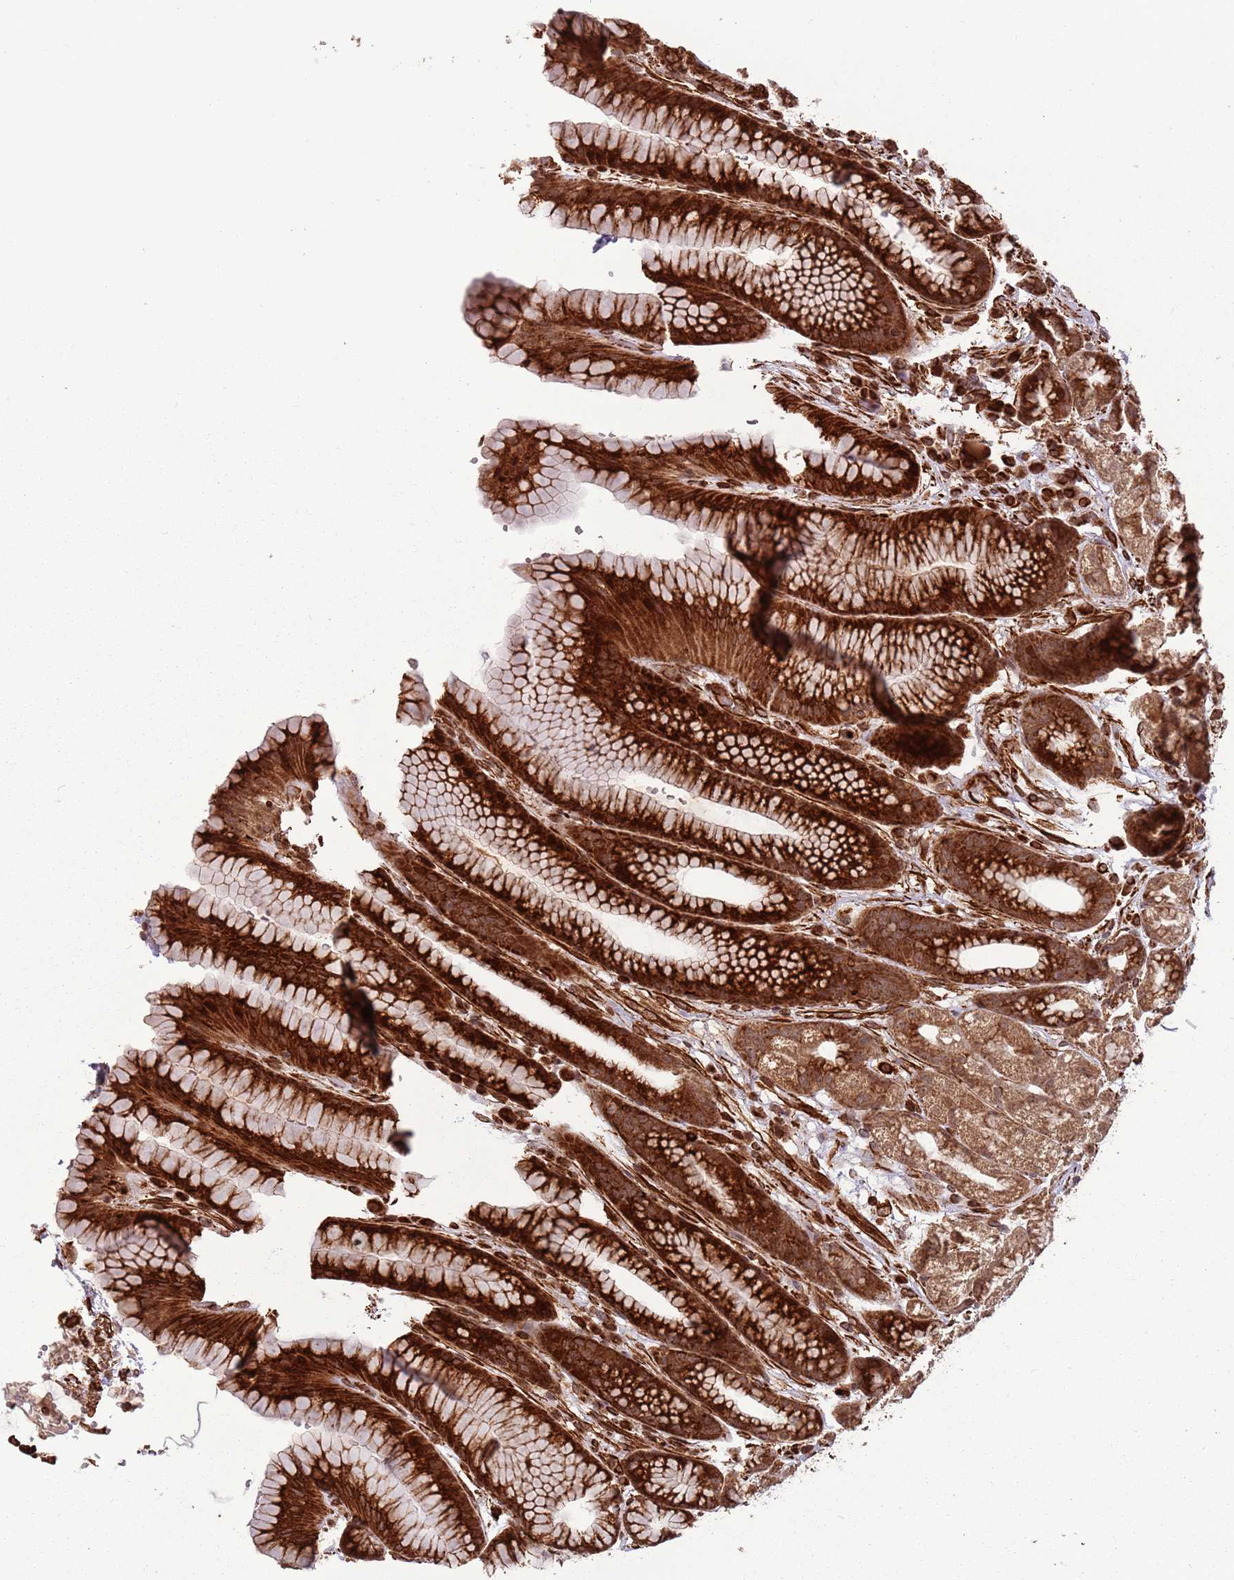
{"staining": {"intensity": "strong", "quantity": ">75%", "location": "cytoplasmic/membranous,nuclear"}, "tissue": "stomach", "cell_type": "Glandular cells", "image_type": "normal", "snomed": [{"axis": "morphology", "description": "Normal tissue, NOS"}, {"axis": "morphology", "description": "Adenocarcinoma, NOS"}, {"axis": "topography", "description": "Stomach"}], "caption": "Protein expression analysis of normal stomach shows strong cytoplasmic/membranous,nuclear staining in approximately >75% of glandular cells. The protein is stained brown, and the nuclei are stained in blue (DAB IHC with brightfield microscopy, high magnification).", "gene": "ADAMTS3", "patient": {"sex": "male", "age": 57}}